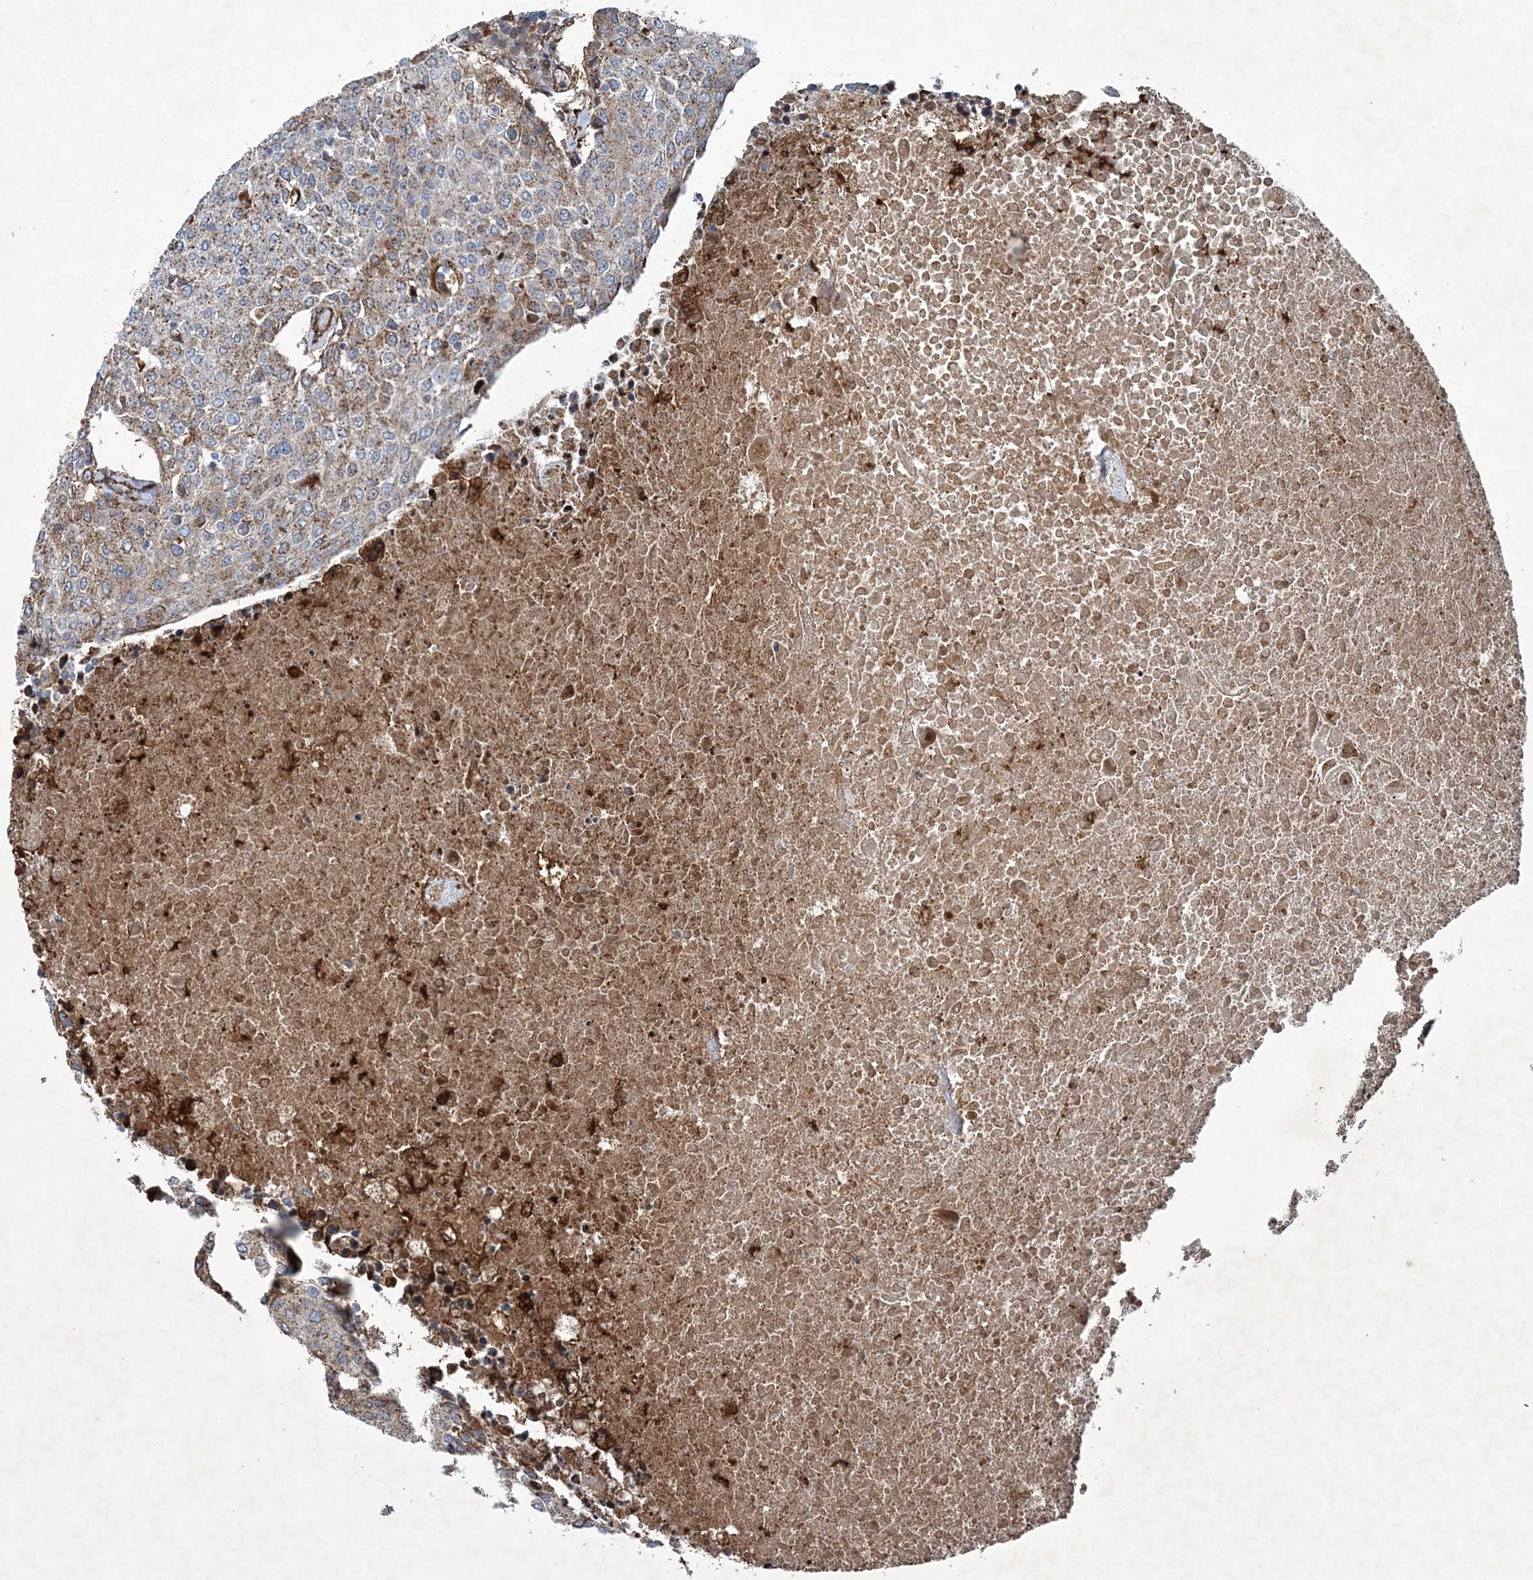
{"staining": {"intensity": "moderate", "quantity": ">75%", "location": "cytoplasmic/membranous"}, "tissue": "urothelial cancer", "cell_type": "Tumor cells", "image_type": "cancer", "snomed": [{"axis": "morphology", "description": "Urothelial carcinoma, High grade"}, {"axis": "topography", "description": "Urinary bladder"}], "caption": "Immunohistochemistry (IHC) (DAB (3,3'-diaminobenzidine)) staining of human urothelial carcinoma (high-grade) exhibits moderate cytoplasmic/membranous protein expression in about >75% of tumor cells.", "gene": "SPOPL", "patient": {"sex": "female", "age": 85}}